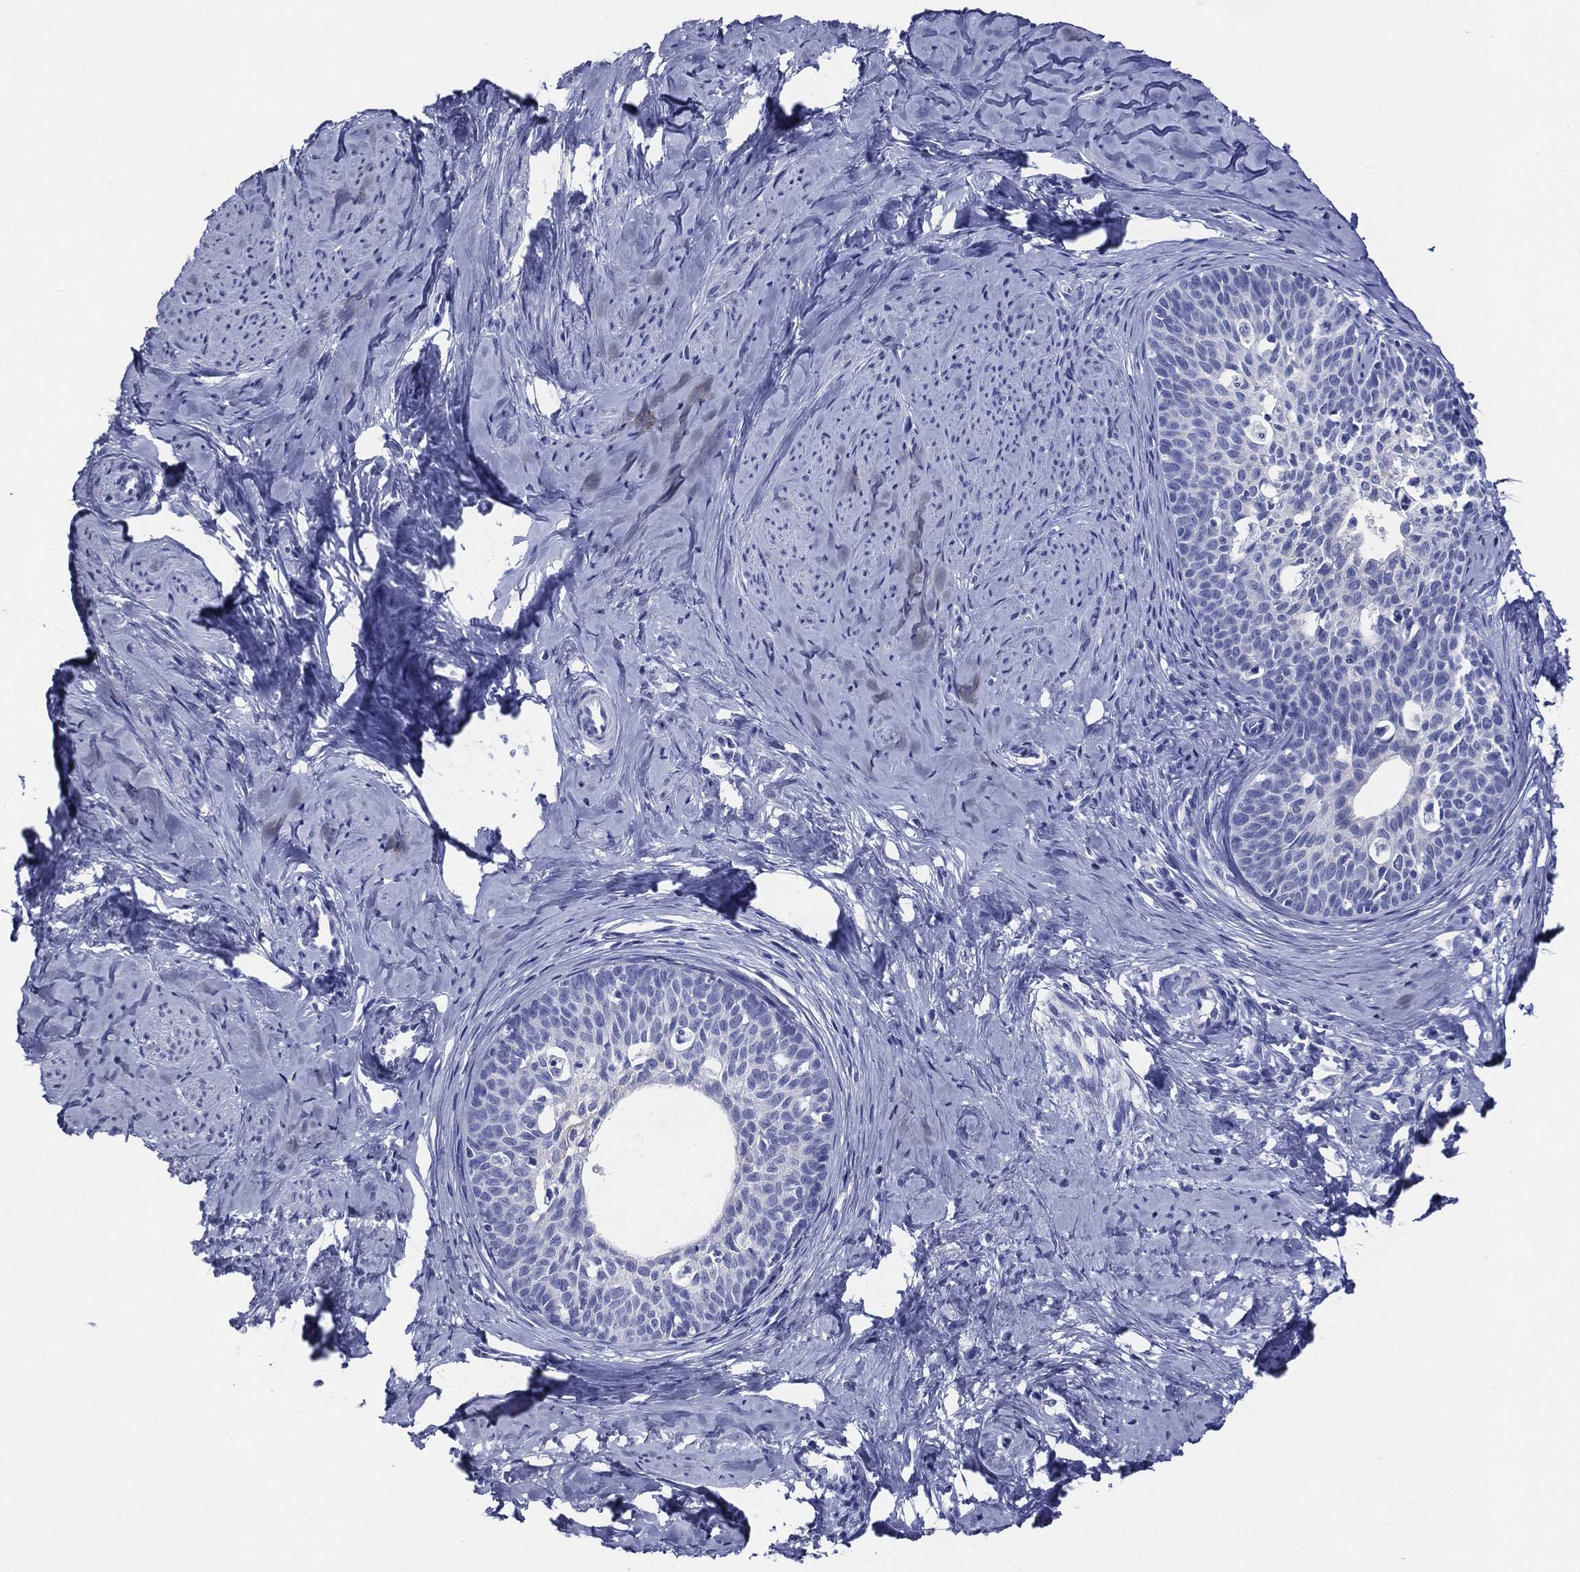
{"staining": {"intensity": "negative", "quantity": "none", "location": "none"}, "tissue": "cervical cancer", "cell_type": "Tumor cells", "image_type": "cancer", "snomed": [{"axis": "morphology", "description": "Squamous cell carcinoma, NOS"}, {"axis": "topography", "description": "Cervix"}], "caption": "Immunohistochemistry of human cervical squamous cell carcinoma reveals no staining in tumor cells. Nuclei are stained in blue.", "gene": "ACE2", "patient": {"sex": "female", "age": 51}}